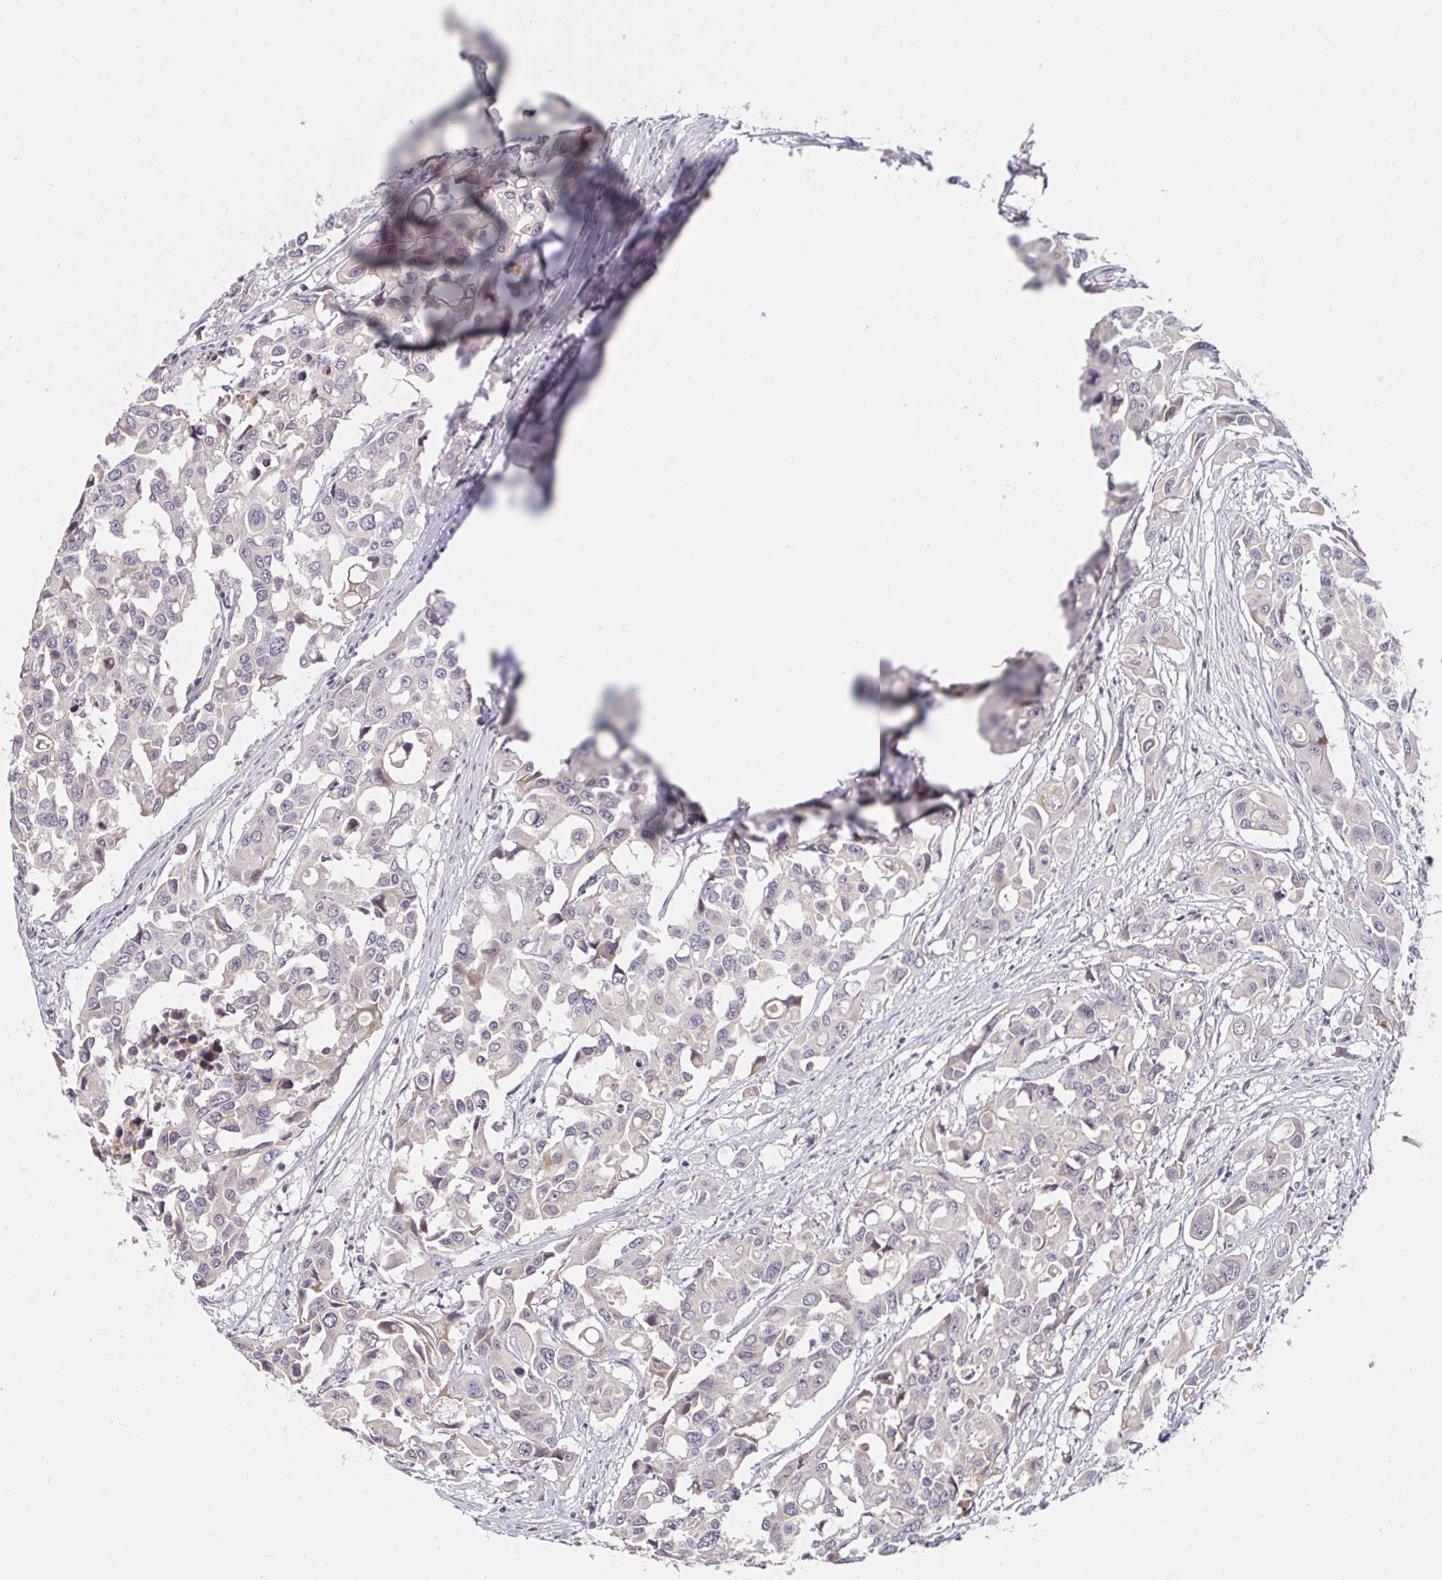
{"staining": {"intensity": "negative", "quantity": "none", "location": "none"}, "tissue": "colorectal cancer", "cell_type": "Tumor cells", "image_type": "cancer", "snomed": [{"axis": "morphology", "description": "Adenocarcinoma, NOS"}, {"axis": "topography", "description": "Colon"}], "caption": "Immunohistochemical staining of human colorectal adenocarcinoma demonstrates no significant positivity in tumor cells.", "gene": "DDN", "patient": {"sex": "male", "age": 77}}